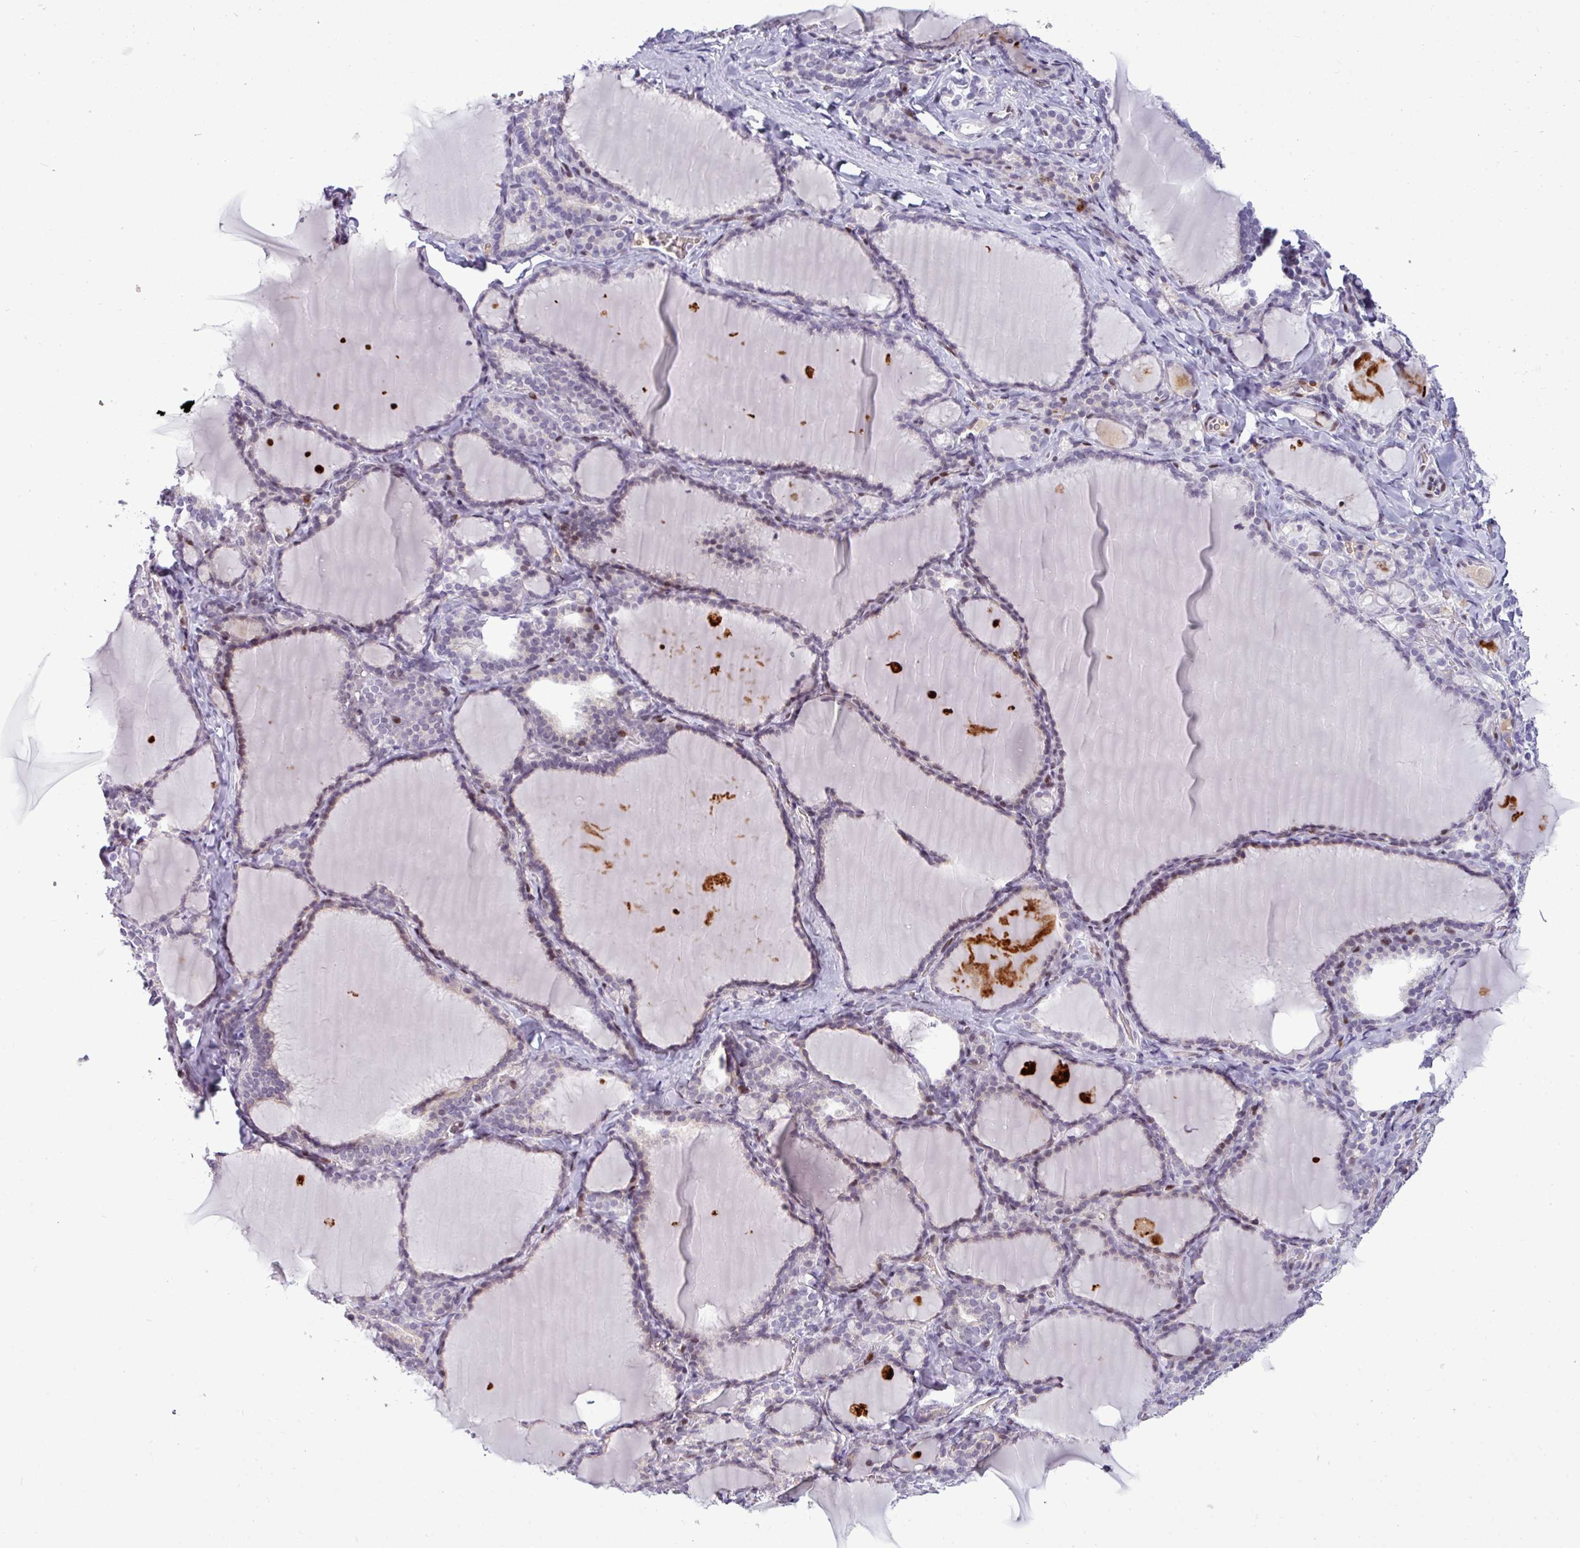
{"staining": {"intensity": "negative", "quantity": "none", "location": "none"}, "tissue": "thyroid gland", "cell_type": "Glandular cells", "image_type": "normal", "snomed": [{"axis": "morphology", "description": "Normal tissue, NOS"}, {"axis": "topography", "description": "Thyroid gland"}], "caption": "IHC histopathology image of unremarkable thyroid gland: thyroid gland stained with DAB (3,3'-diaminobenzidine) exhibits no significant protein positivity in glandular cells. The staining was performed using DAB to visualize the protein expression in brown, while the nuclei were stained in blue with hematoxylin (Magnification: 20x).", "gene": "SLC66A2", "patient": {"sex": "female", "age": 31}}